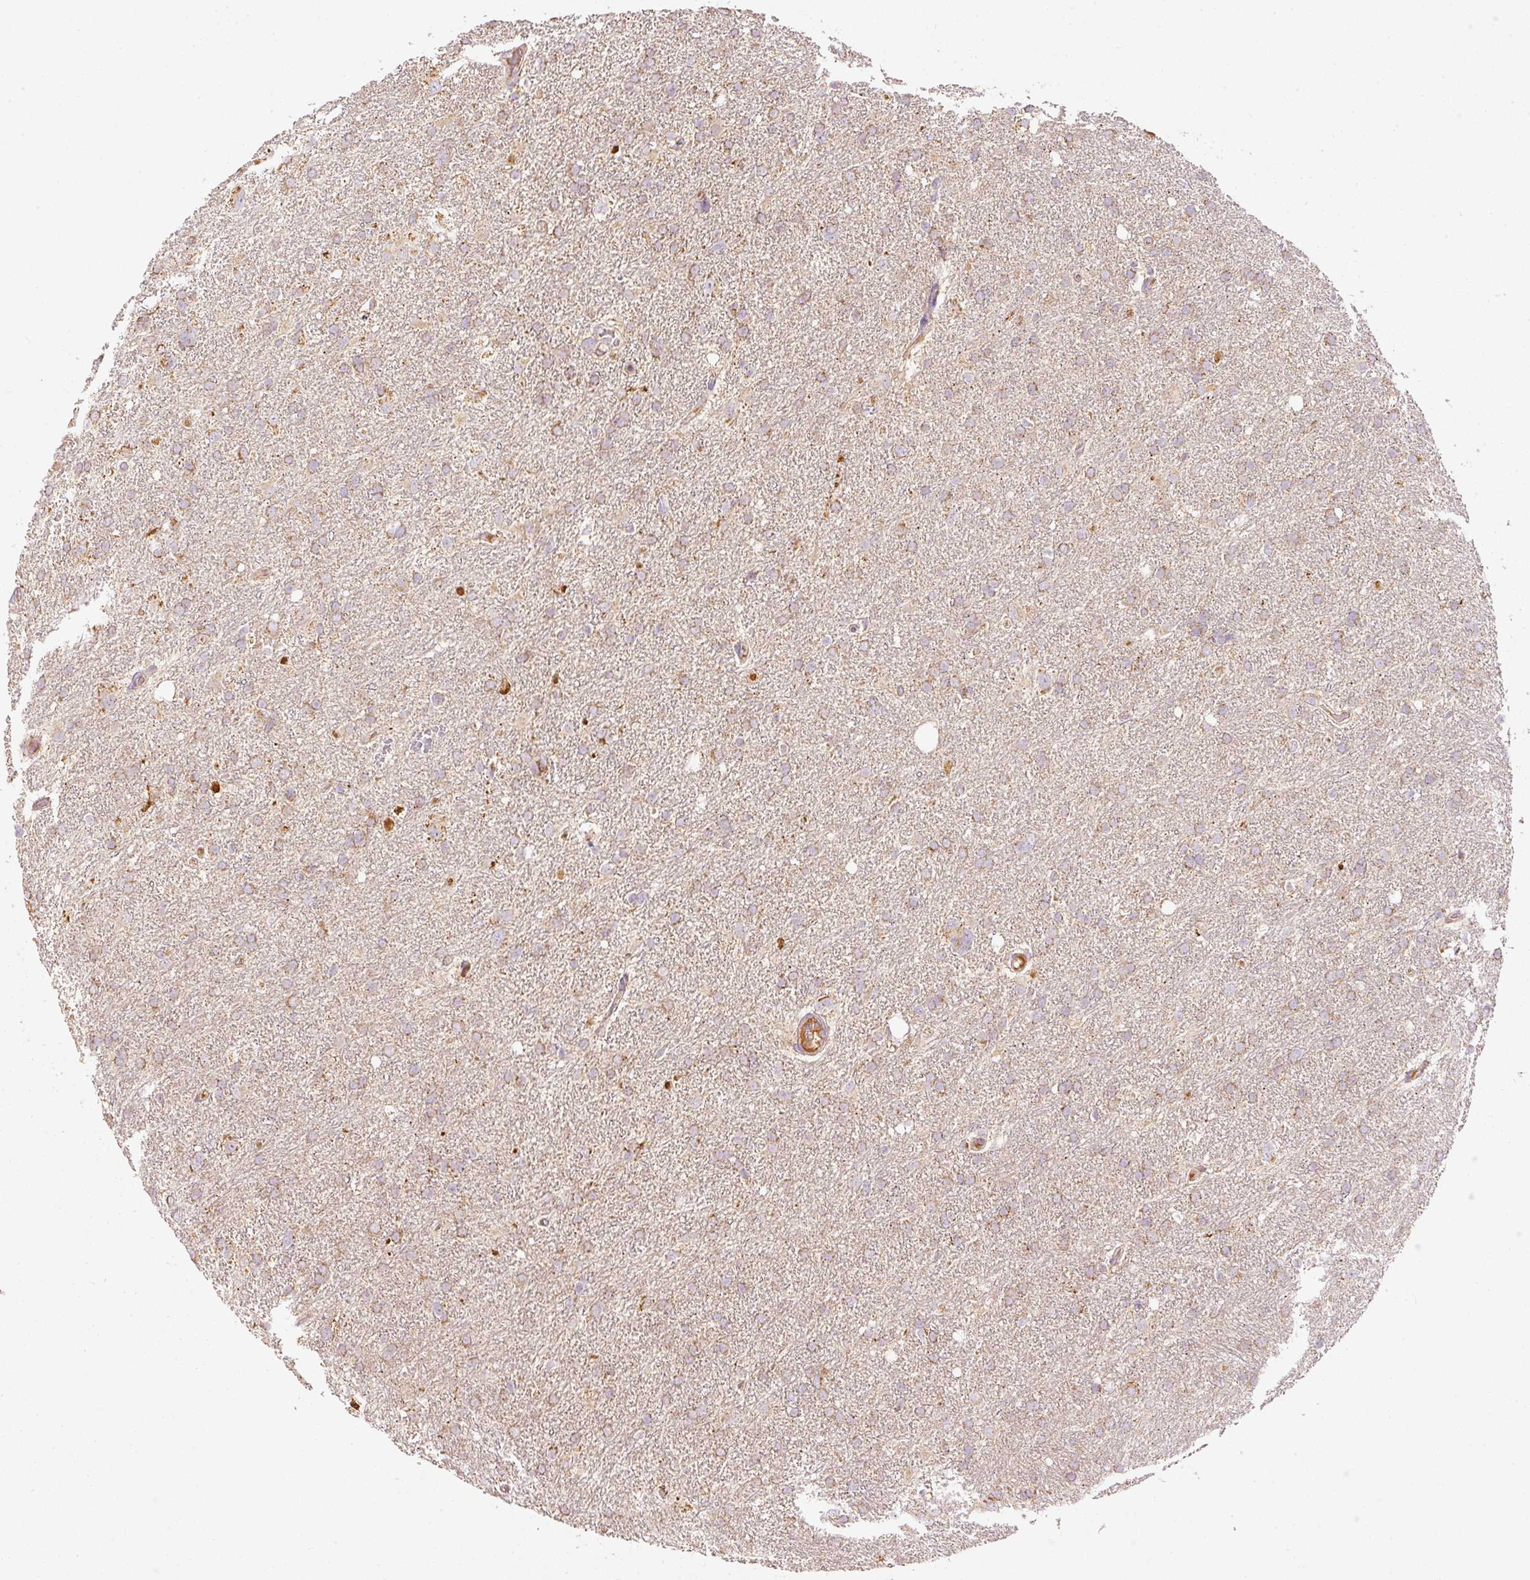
{"staining": {"intensity": "weak", "quantity": ">75%", "location": "cytoplasmic/membranous"}, "tissue": "glioma", "cell_type": "Tumor cells", "image_type": "cancer", "snomed": [{"axis": "morphology", "description": "Glioma, malignant, High grade"}, {"axis": "topography", "description": "Brain"}], "caption": "A high-resolution histopathology image shows IHC staining of malignant glioma (high-grade), which reveals weak cytoplasmic/membranous positivity in about >75% of tumor cells.", "gene": "PSENEN", "patient": {"sex": "male", "age": 61}}